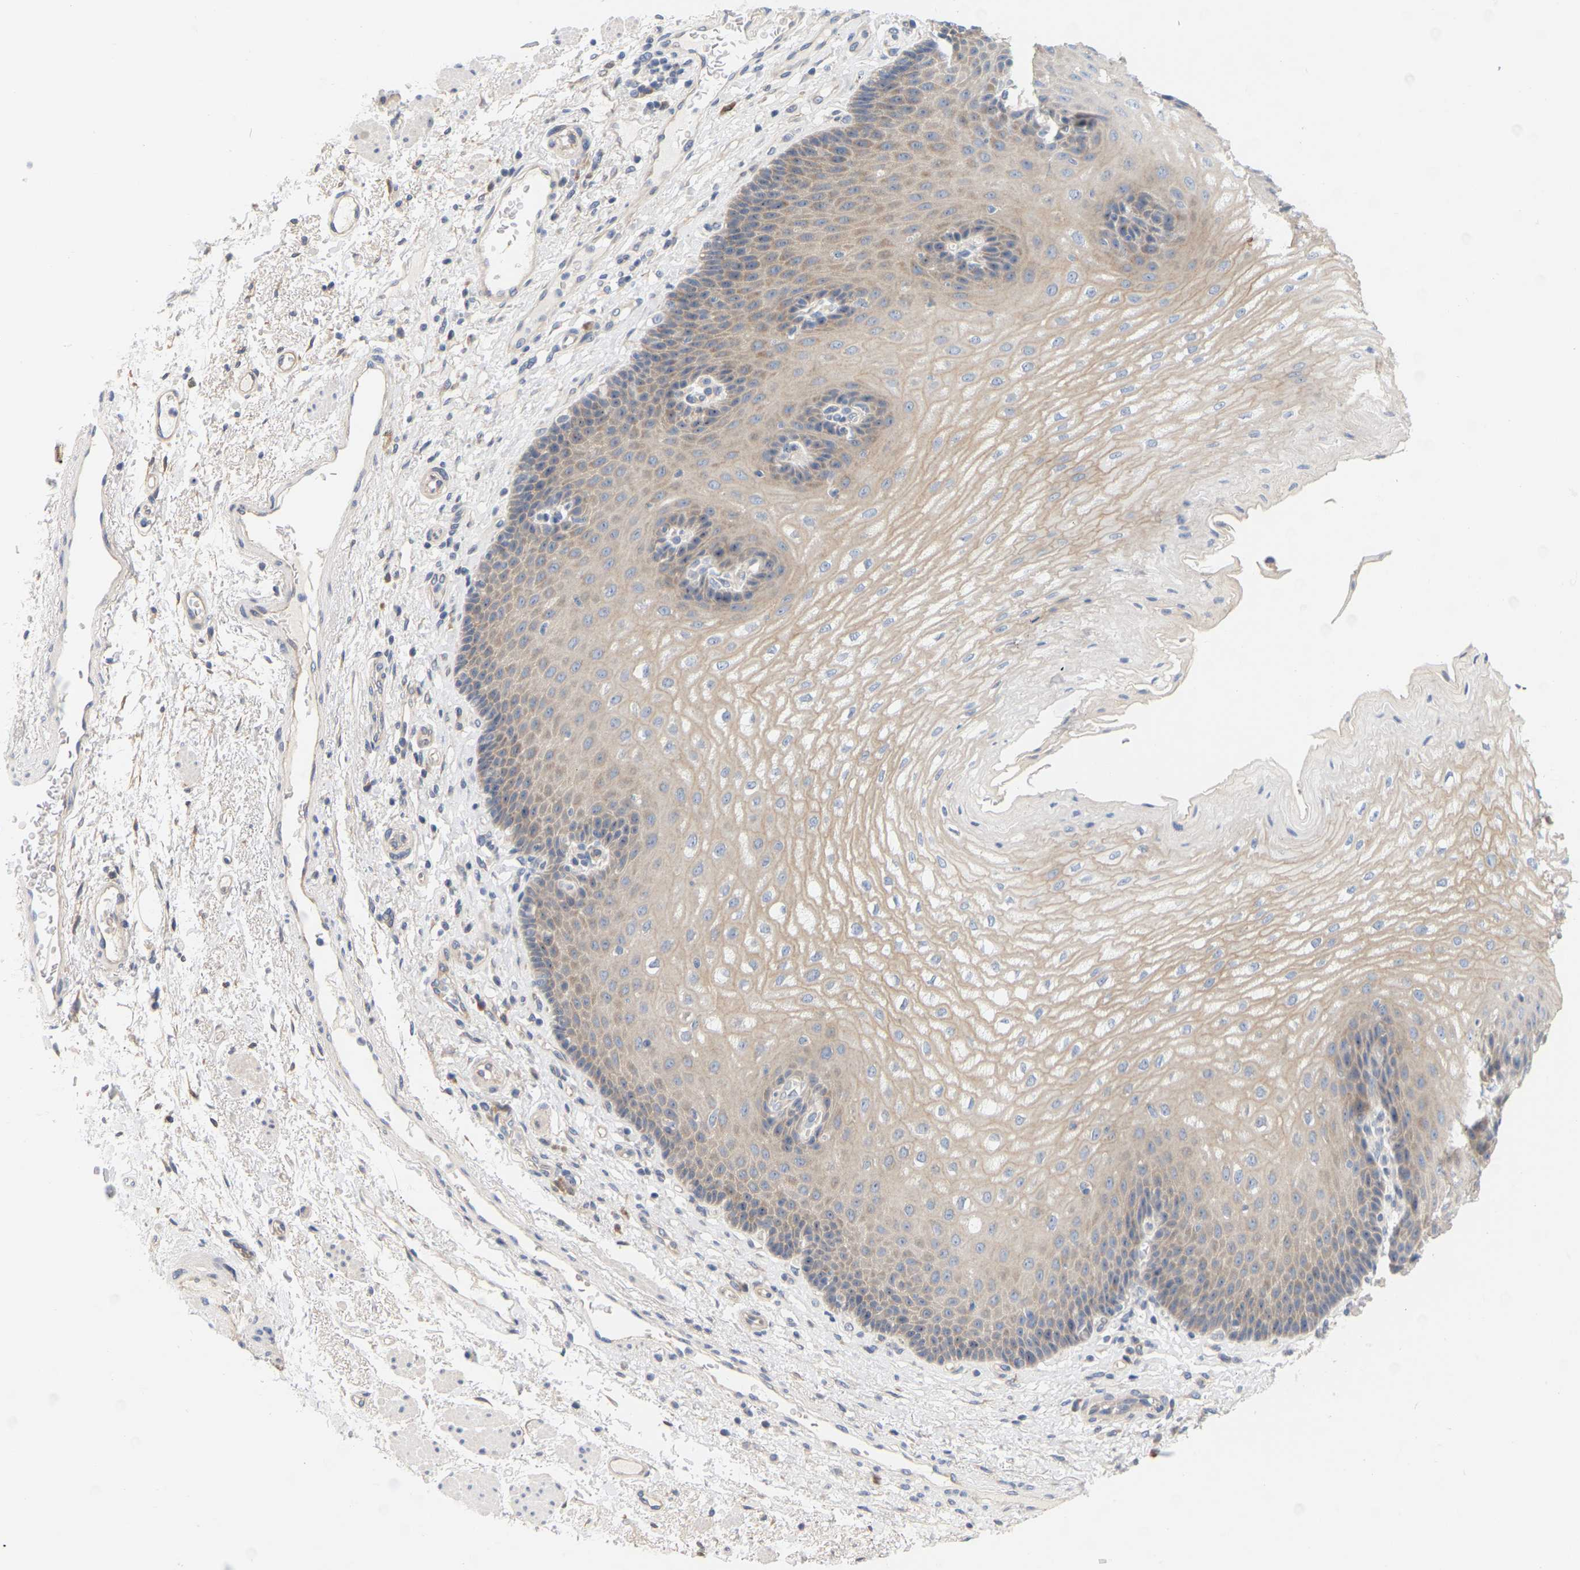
{"staining": {"intensity": "weak", "quantity": ">75%", "location": "cytoplasmic/membranous"}, "tissue": "esophagus", "cell_type": "Squamous epithelial cells", "image_type": "normal", "snomed": [{"axis": "morphology", "description": "Normal tissue, NOS"}, {"axis": "topography", "description": "Esophagus"}], "caption": "Normal esophagus was stained to show a protein in brown. There is low levels of weak cytoplasmic/membranous positivity in about >75% of squamous epithelial cells. The staining was performed using DAB, with brown indicating positive protein expression. Nuclei are stained blue with hematoxylin.", "gene": "MINDY4", "patient": {"sex": "male", "age": 54}}